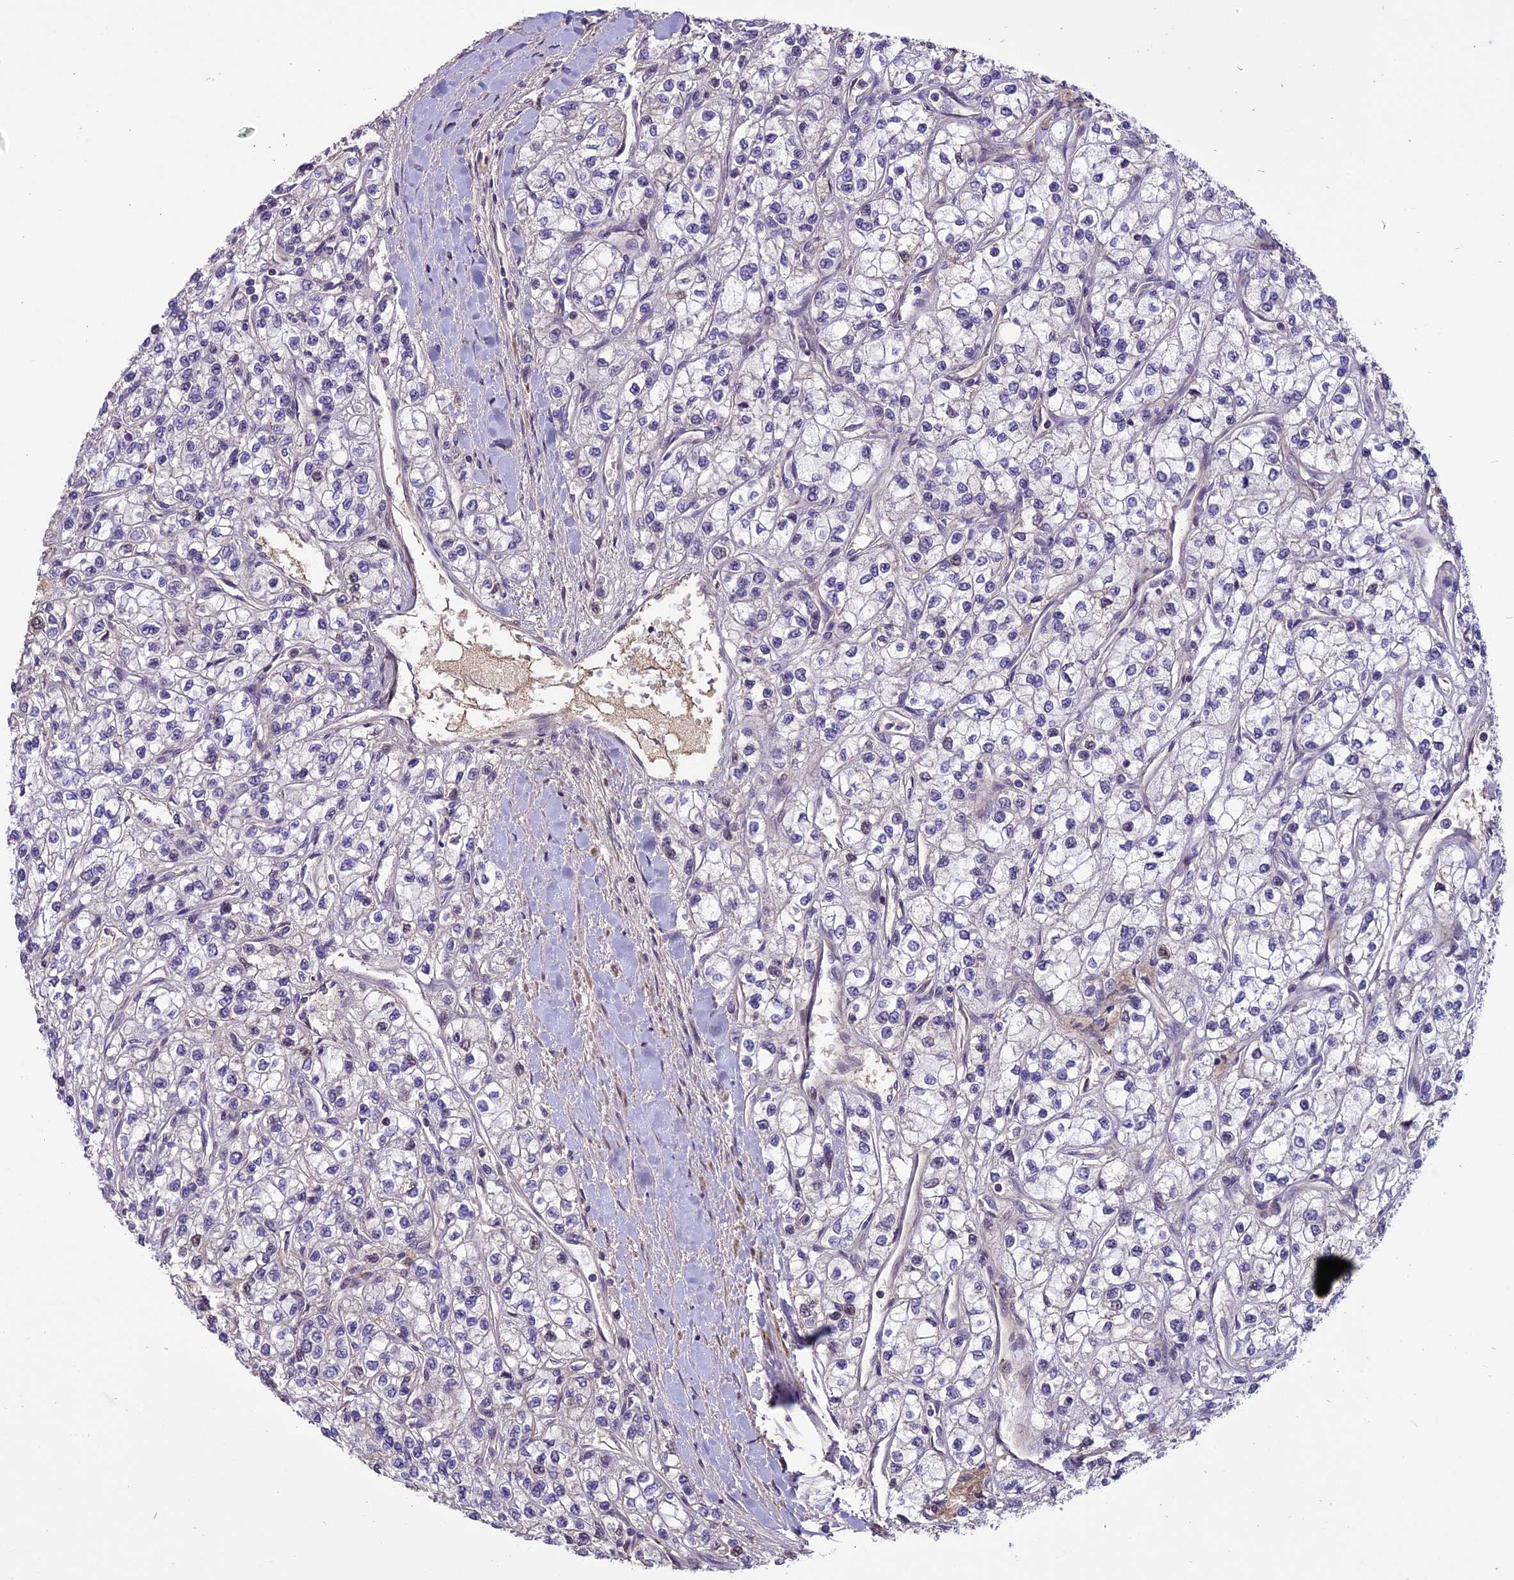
{"staining": {"intensity": "negative", "quantity": "none", "location": "none"}, "tissue": "renal cancer", "cell_type": "Tumor cells", "image_type": "cancer", "snomed": [{"axis": "morphology", "description": "Adenocarcinoma, NOS"}, {"axis": "topography", "description": "Kidney"}], "caption": "DAB immunohistochemical staining of human renal adenocarcinoma demonstrates no significant expression in tumor cells.", "gene": "ENHO", "patient": {"sex": "male", "age": 80}}